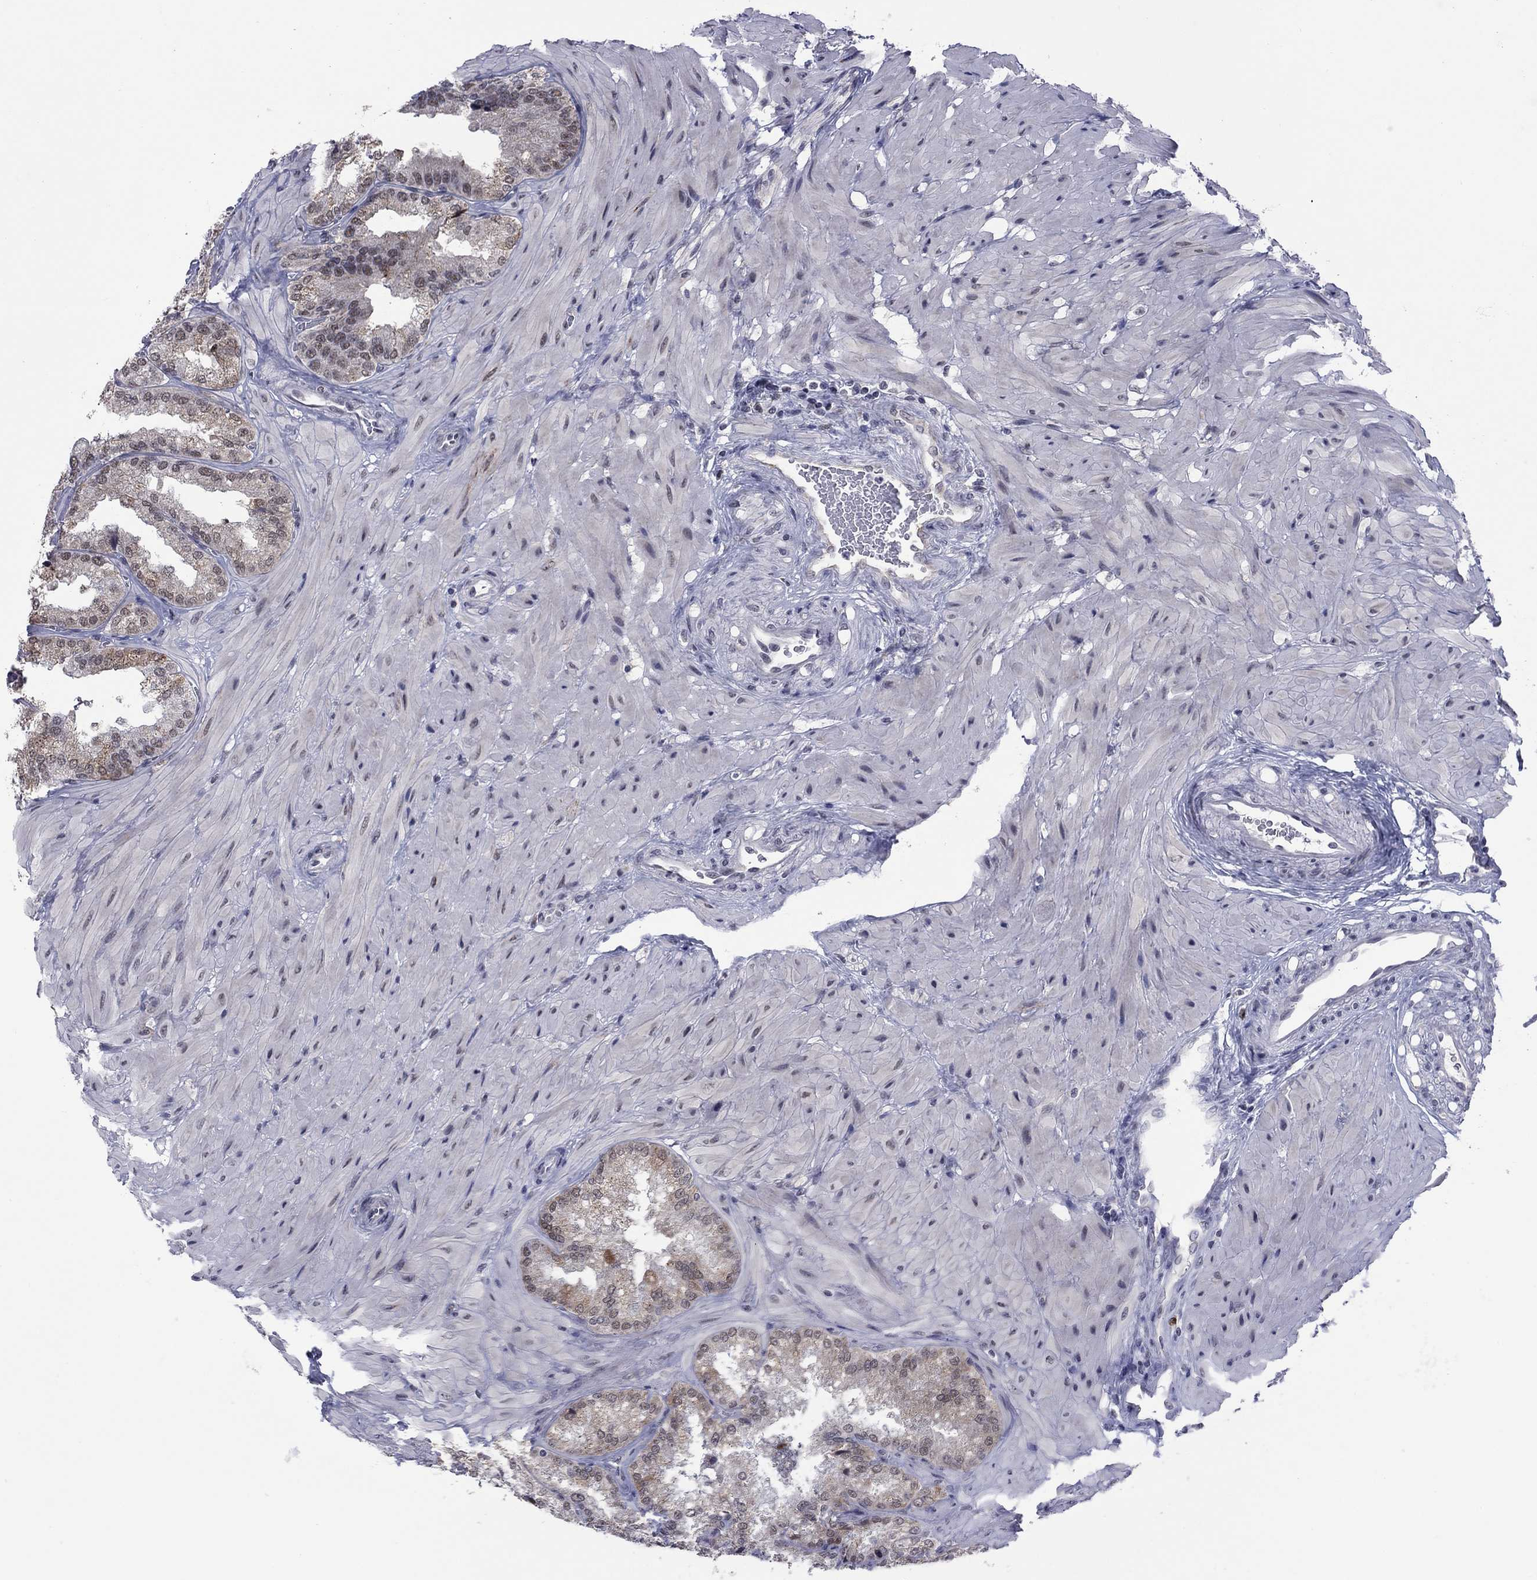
{"staining": {"intensity": "weak", "quantity": "<25%", "location": "cytoplasmic/membranous"}, "tissue": "seminal vesicle", "cell_type": "Glandular cells", "image_type": "normal", "snomed": [{"axis": "morphology", "description": "Normal tissue, NOS"}, {"axis": "topography", "description": "Seminal veicle"}], "caption": "The histopathology image shows no staining of glandular cells in unremarkable seminal vesicle.", "gene": "CDCA5", "patient": {"sex": "male", "age": 37}}